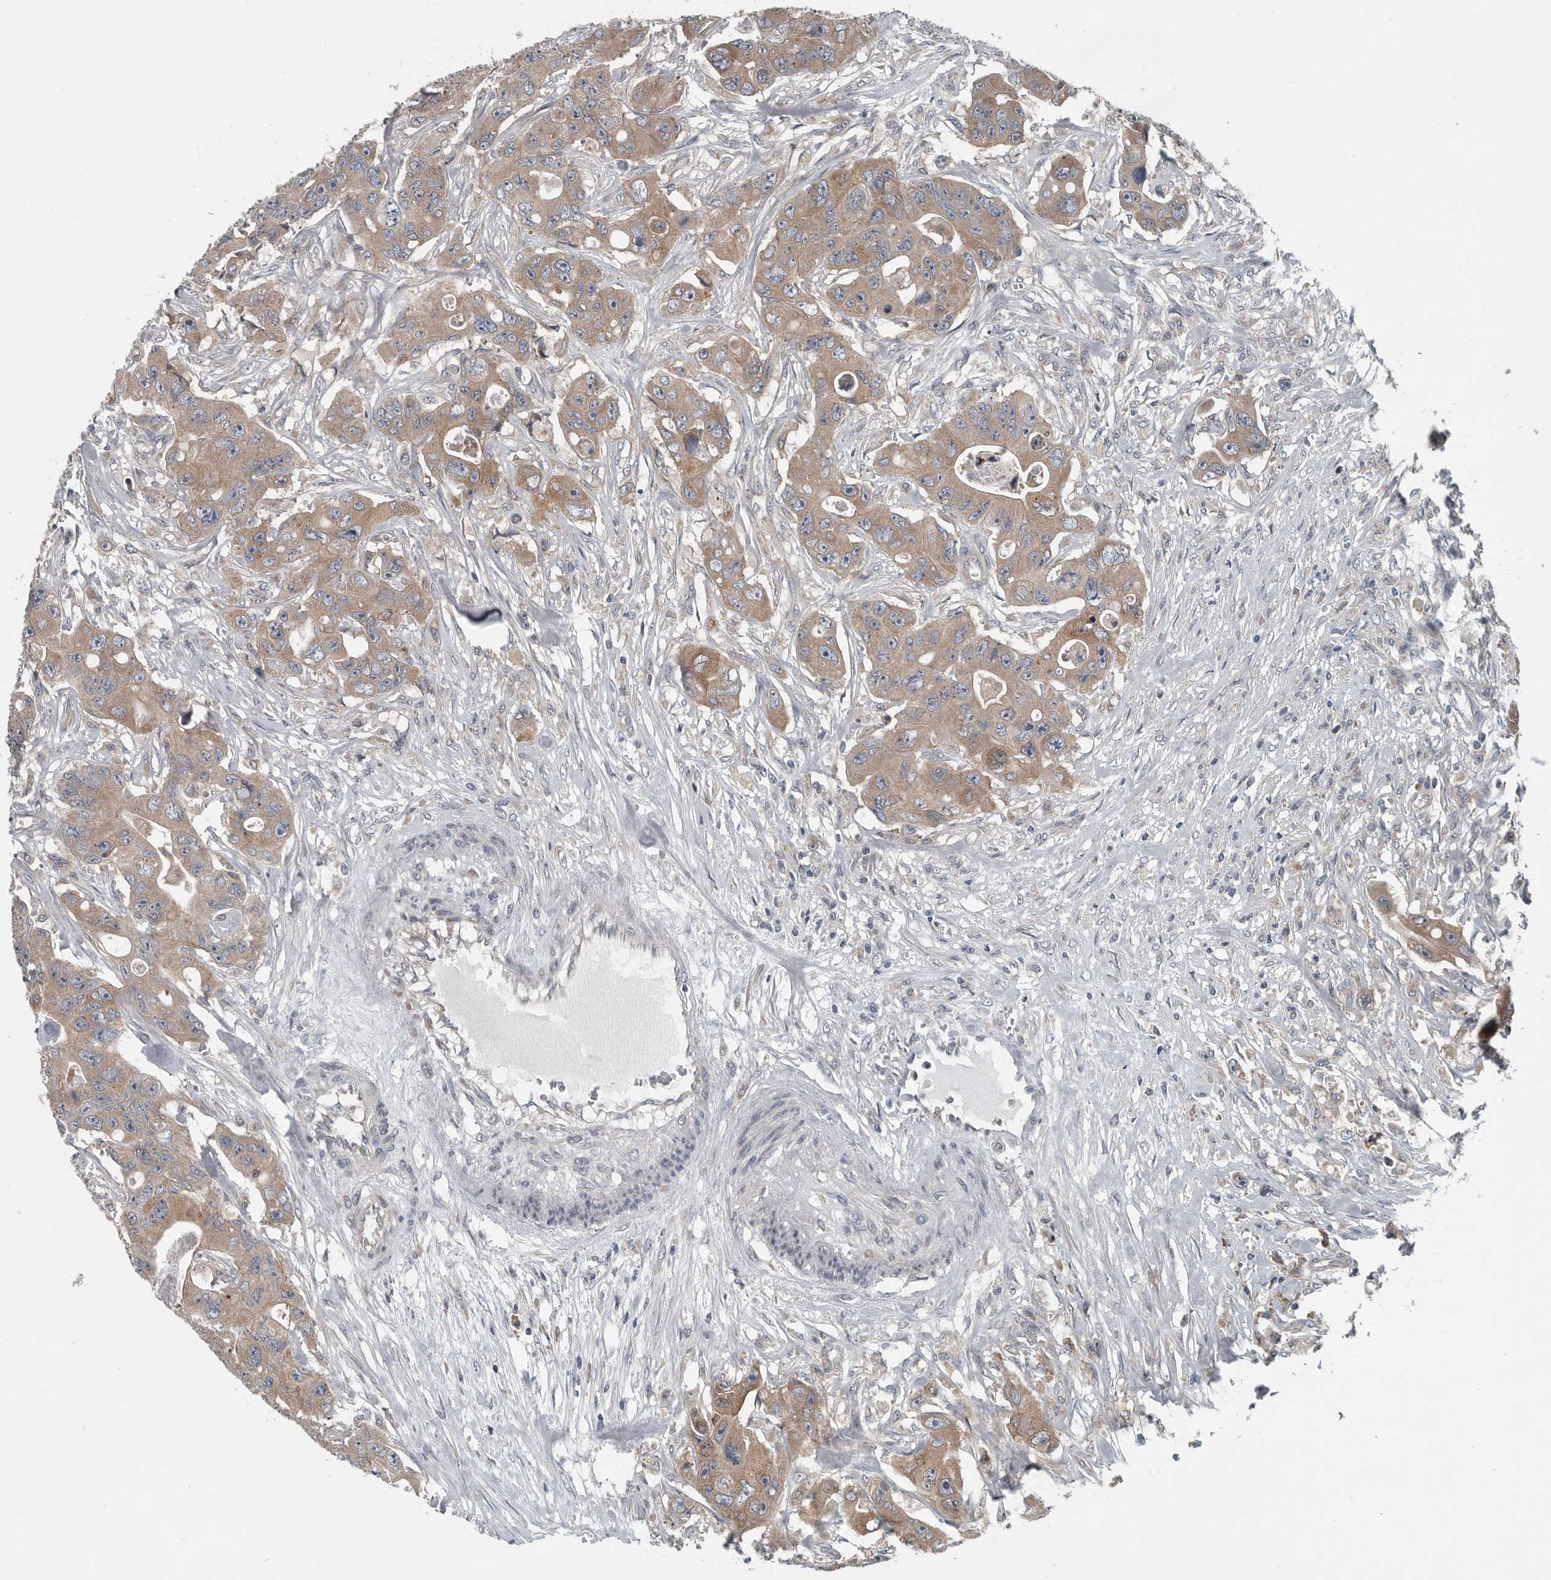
{"staining": {"intensity": "moderate", "quantity": ">75%", "location": "cytoplasmic/membranous"}, "tissue": "colorectal cancer", "cell_type": "Tumor cells", "image_type": "cancer", "snomed": [{"axis": "morphology", "description": "Adenocarcinoma, NOS"}, {"axis": "topography", "description": "Colon"}], "caption": "IHC (DAB (3,3'-diaminobenzidine)) staining of adenocarcinoma (colorectal) reveals moderate cytoplasmic/membranous protein positivity in about >75% of tumor cells.", "gene": "TMEM199", "patient": {"sex": "female", "age": 46}}